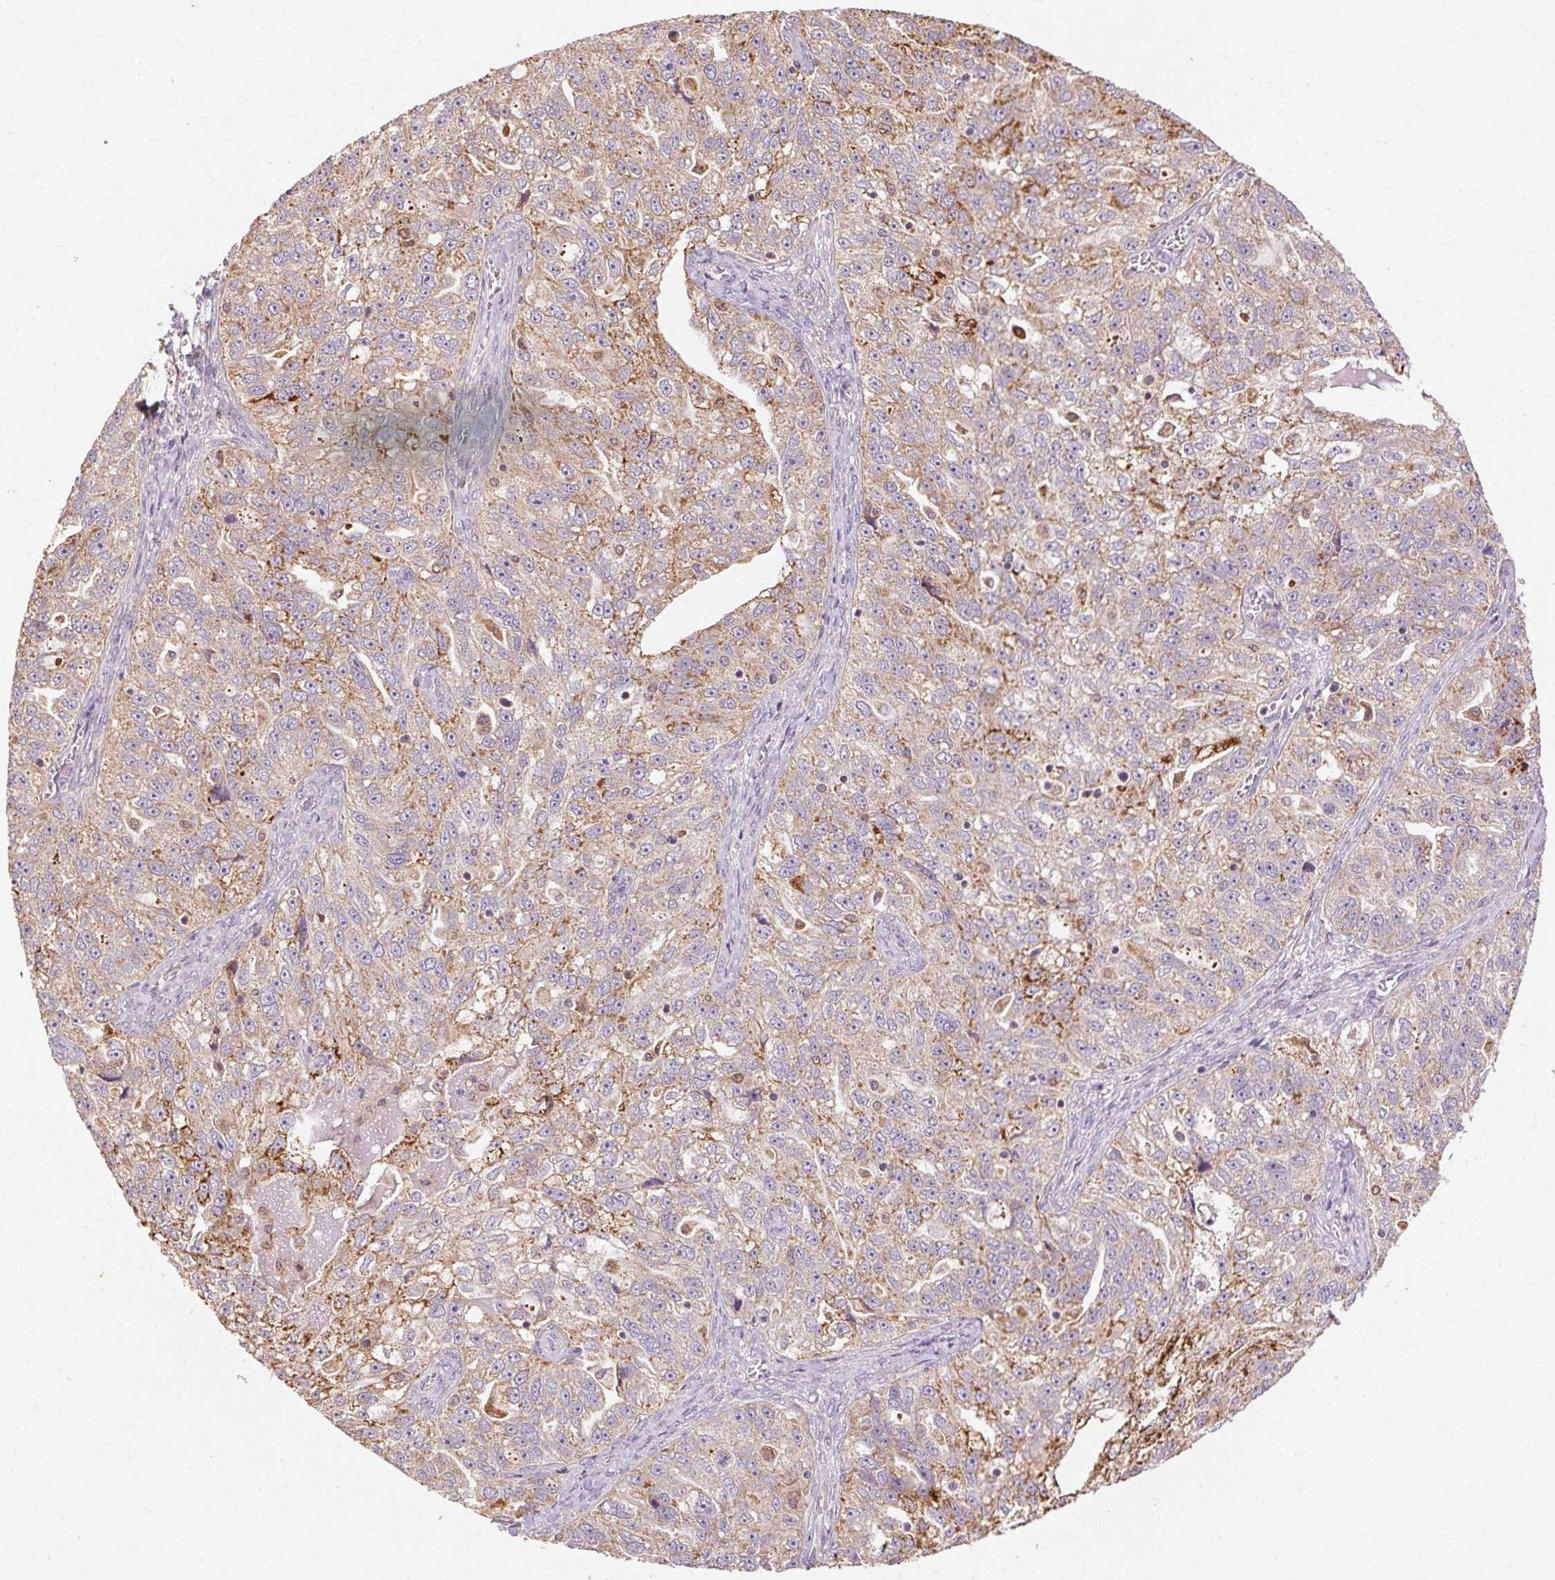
{"staining": {"intensity": "weak", "quantity": "25%-75%", "location": "cytoplasmic/membranous"}, "tissue": "ovarian cancer", "cell_type": "Tumor cells", "image_type": "cancer", "snomed": [{"axis": "morphology", "description": "Cystadenocarcinoma, serous, NOS"}, {"axis": "topography", "description": "Ovary"}], "caption": "Protein analysis of ovarian cancer (serous cystadenocarcinoma) tissue demonstrates weak cytoplasmic/membranous positivity in approximately 25%-75% of tumor cells. The staining is performed using DAB brown chromogen to label protein expression. The nuclei are counter-stained blue using hematoxylin.", "gene": "FNBP1L", "patient": {"sex": "female", "age": 51}}